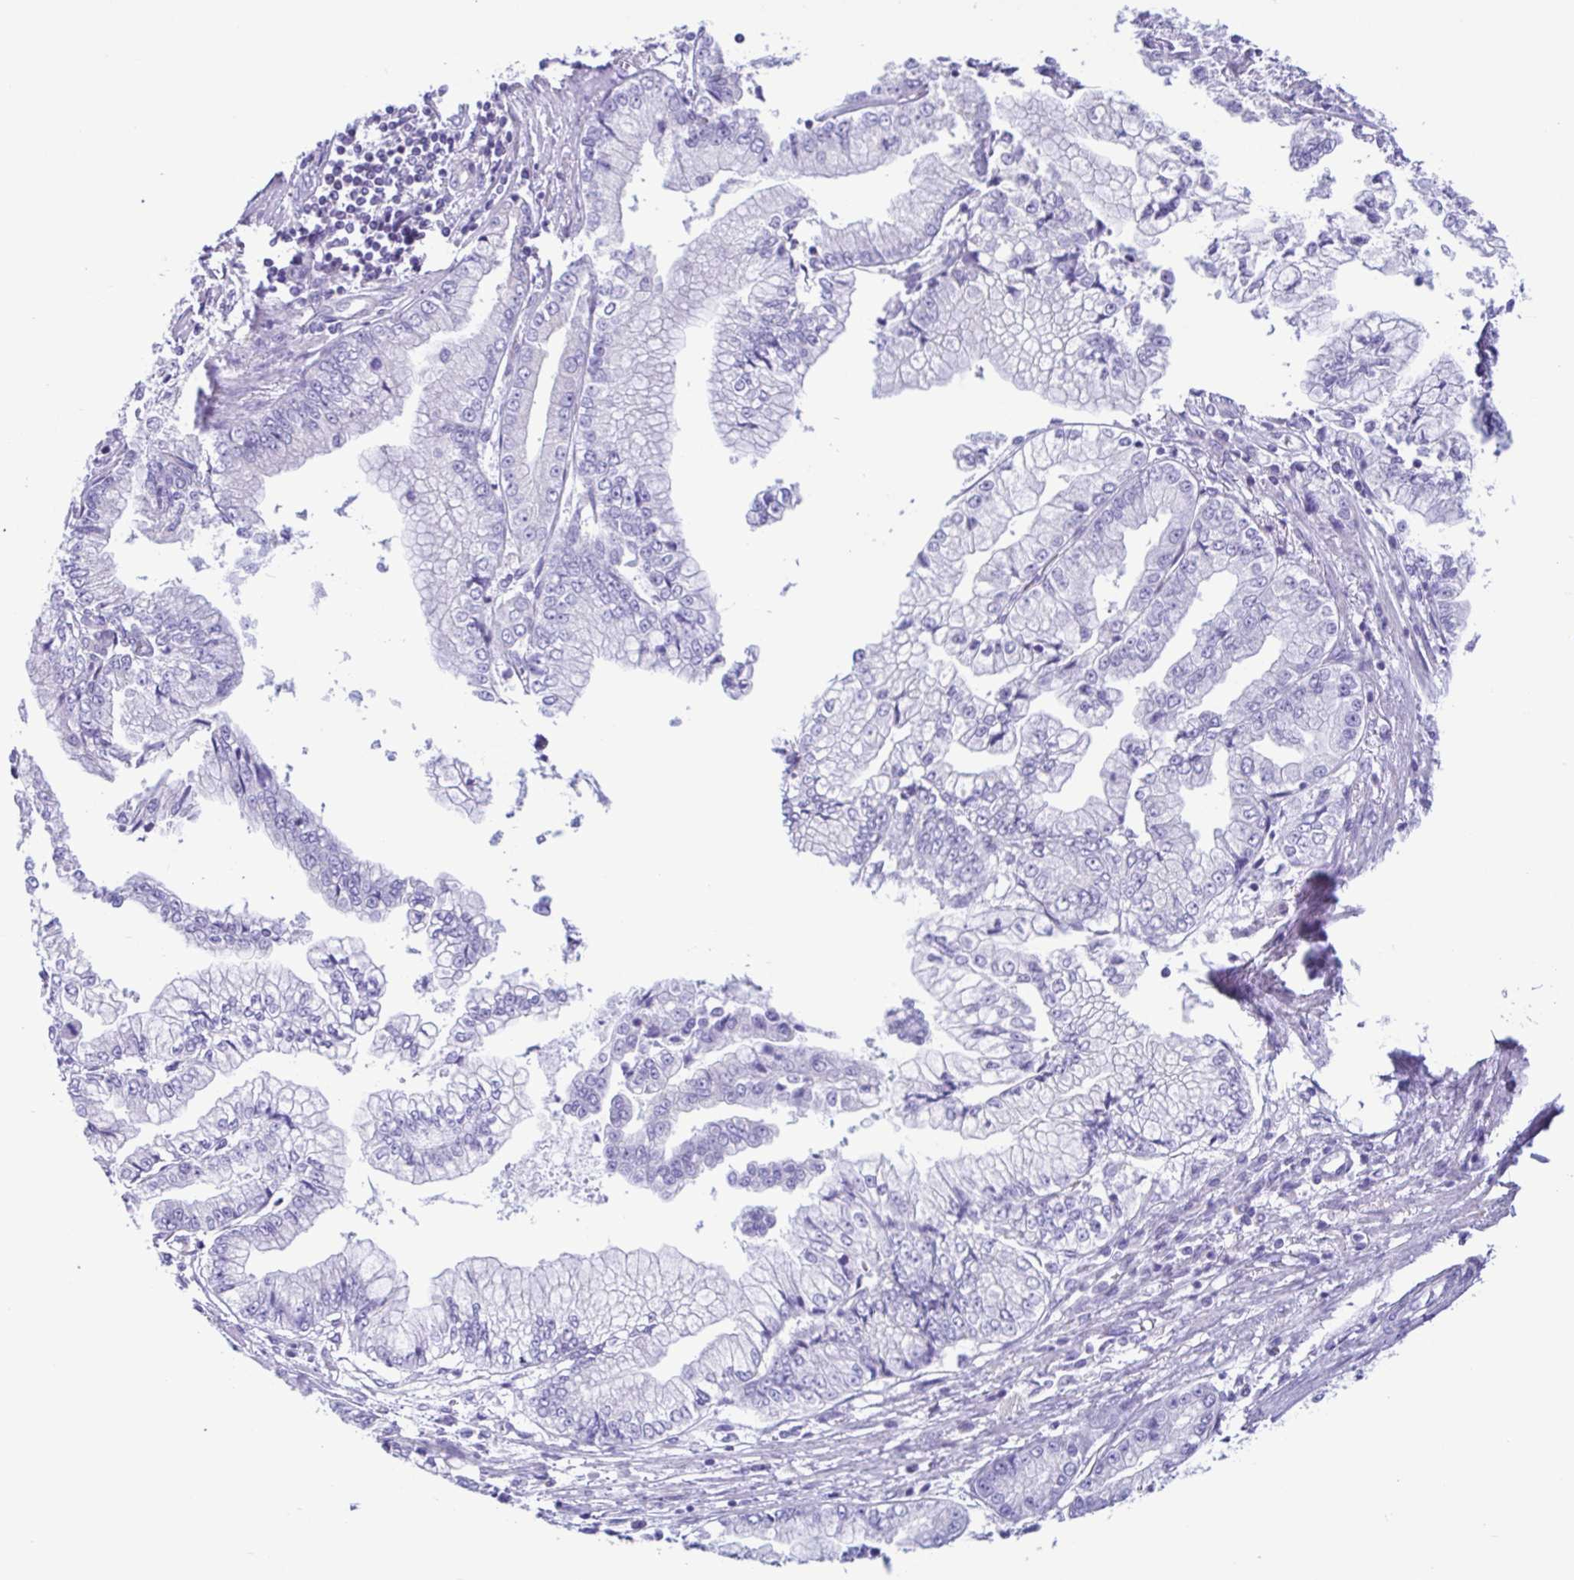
{"staining": {"intensity": "negative", "quantity": "none", "location": "none"}, "tissue": "stomach cancer", "cell_type": "Tumor cells", "image_type": "cancer", "snomed": [{"axis": "morphology", "description": "Adenocarcinoma, NOS"}, {"axis": "topography", "description": "Stomach, upper"}], "caption": "An image of adenocarcinoma (stomach) stained for a protein shows no brown staining in tumor cells. (DAB IHC, high magnification).", "gene": "ACTRT3", "patient": {"sex": "female", "age": 74}}